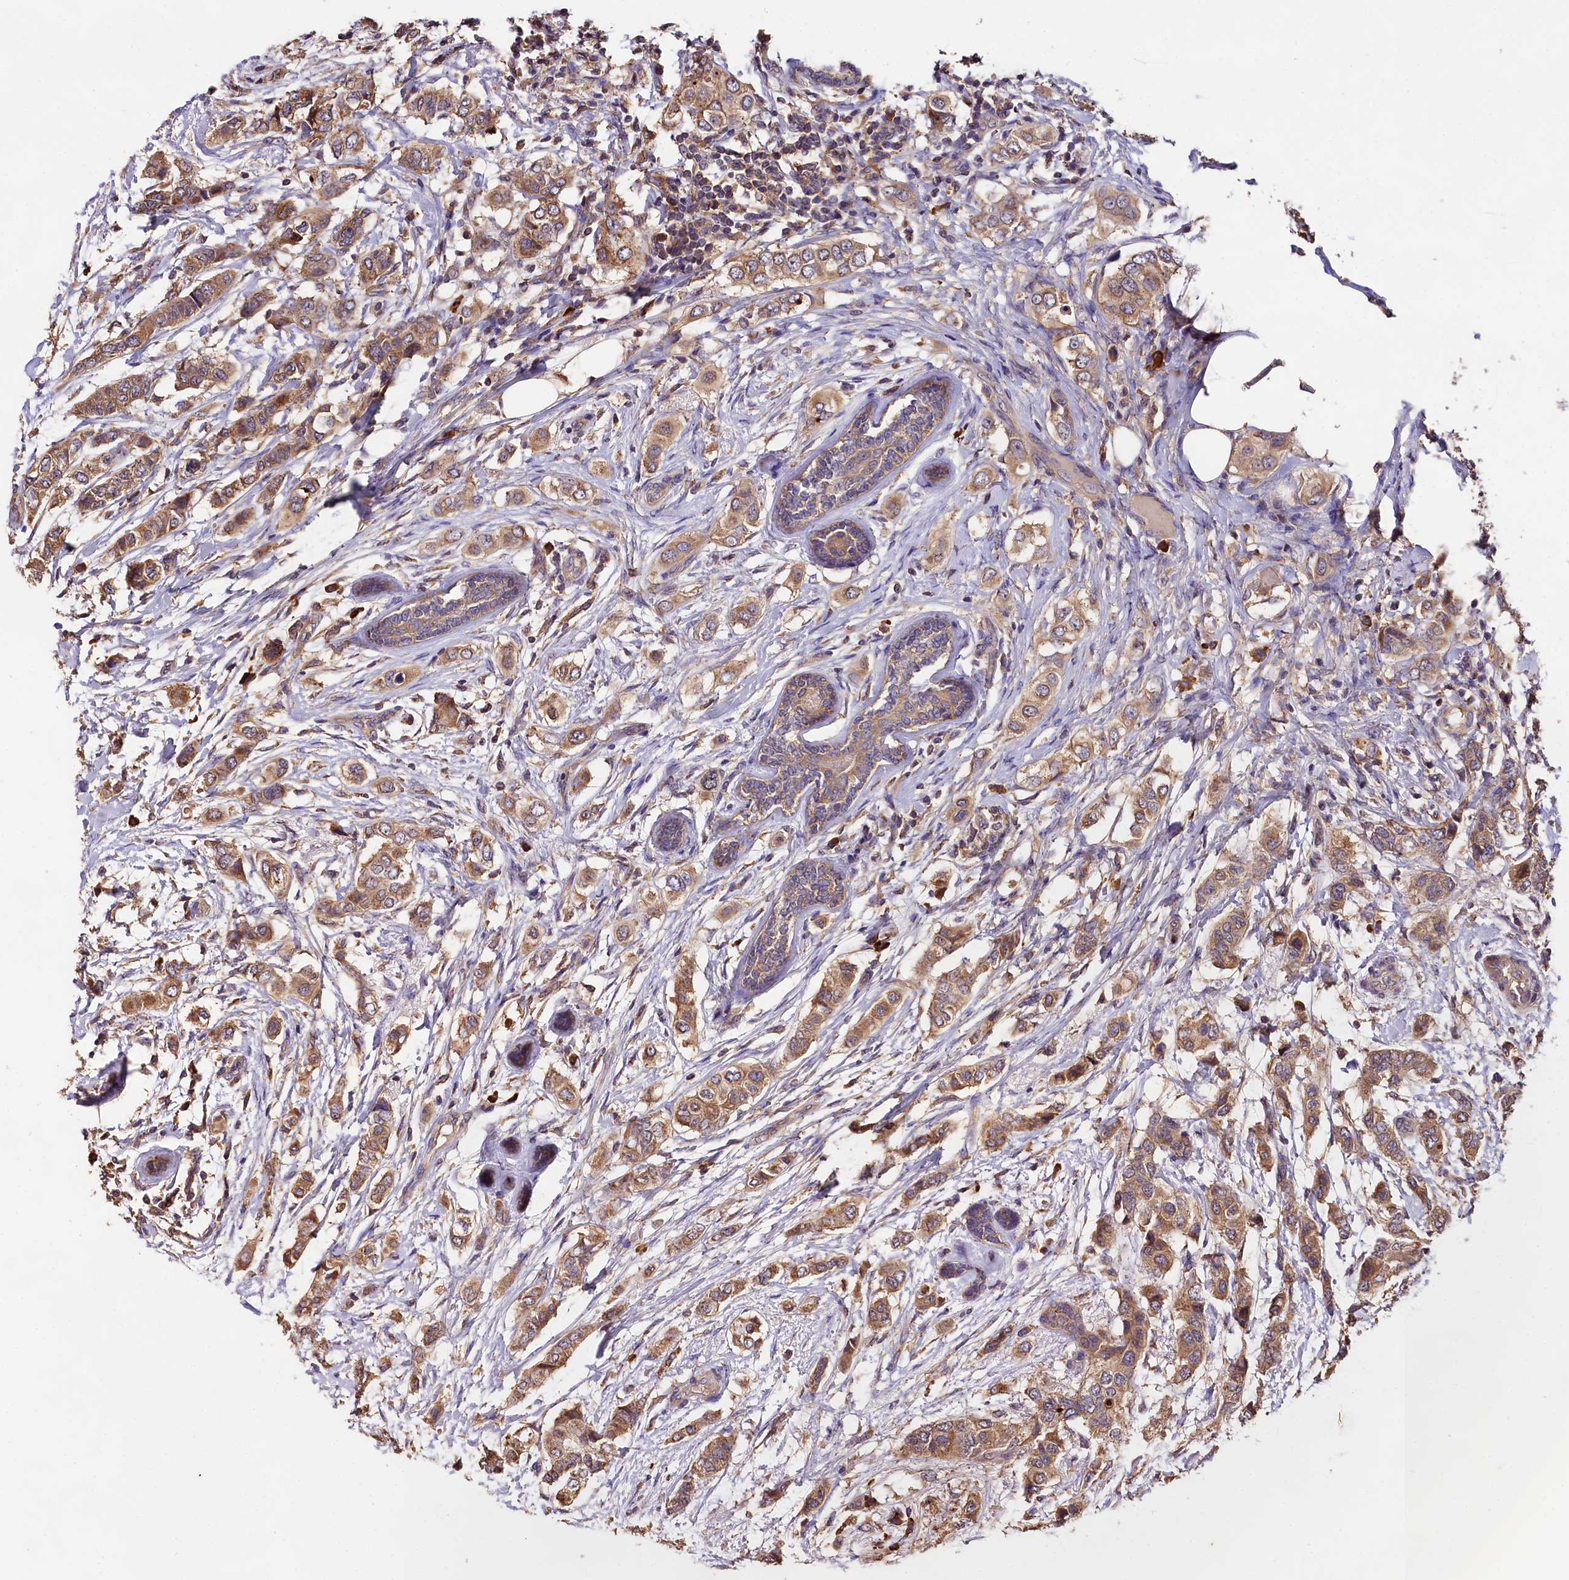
{"staining": {"intensity": "moderate", "quantity": ">75%", "location": "cytoplasmic/membranous"}, "tissue": "breast cancer", "cell_type": "Tumor cells", "image_type": "cancer", "snomed": [{"axis": "morphology", "description": "Lobular carcinoma"}, {"axis": "topography", "description": "Breast"}], "caption": "Immunohistochemical staining of human breast lobular carcinoma demonstrates medium levels of moderate cytoplasmic/membranous protein positivity in about >75% of tumor cells.", "gene": "ENKD1", "patient": {"sex": "female", "age": 51}}